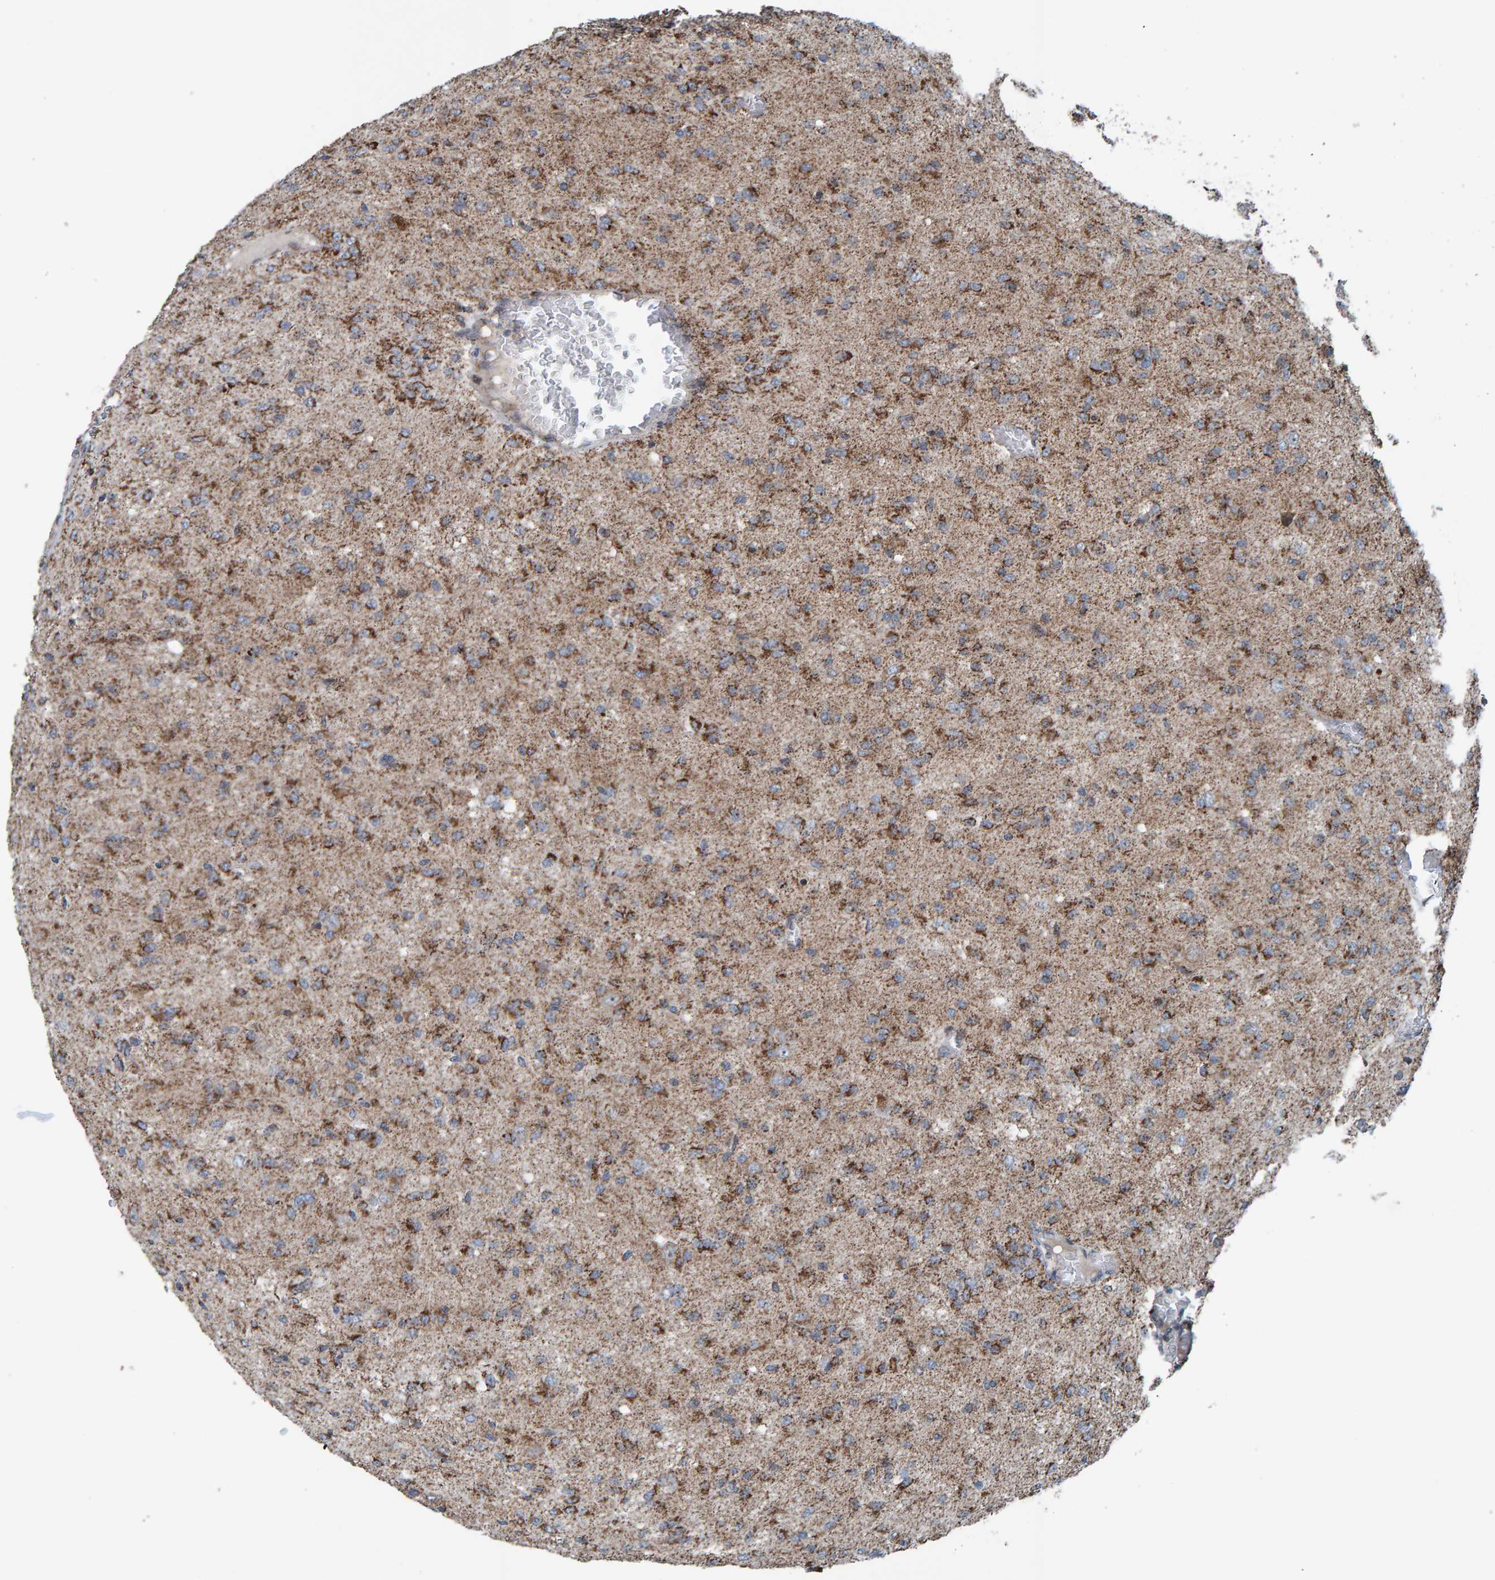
{"staining": {"intensity": "moderate", "quantity": ">75%", "location": "cytoplasmic/membranous"}, "tissue": "glioma", "cell_type": "Tumor cells", "image_type": "cancer", "snomed": [{"axis": "morphology", "description": "Glioma, malignant, High grade"}, {"axis": "topography", "description": "Brain"}], "caption": "DAB (3,3'-diaminobenzidine) immunohistochemical staining of high-grade glioma (malignant) demonstrates moderate cytoplasmic/membranous protein positivity in about >75% of tumor cells.", "gene": "ZNF48", "patient": {"sex": "female", "age": 59}}